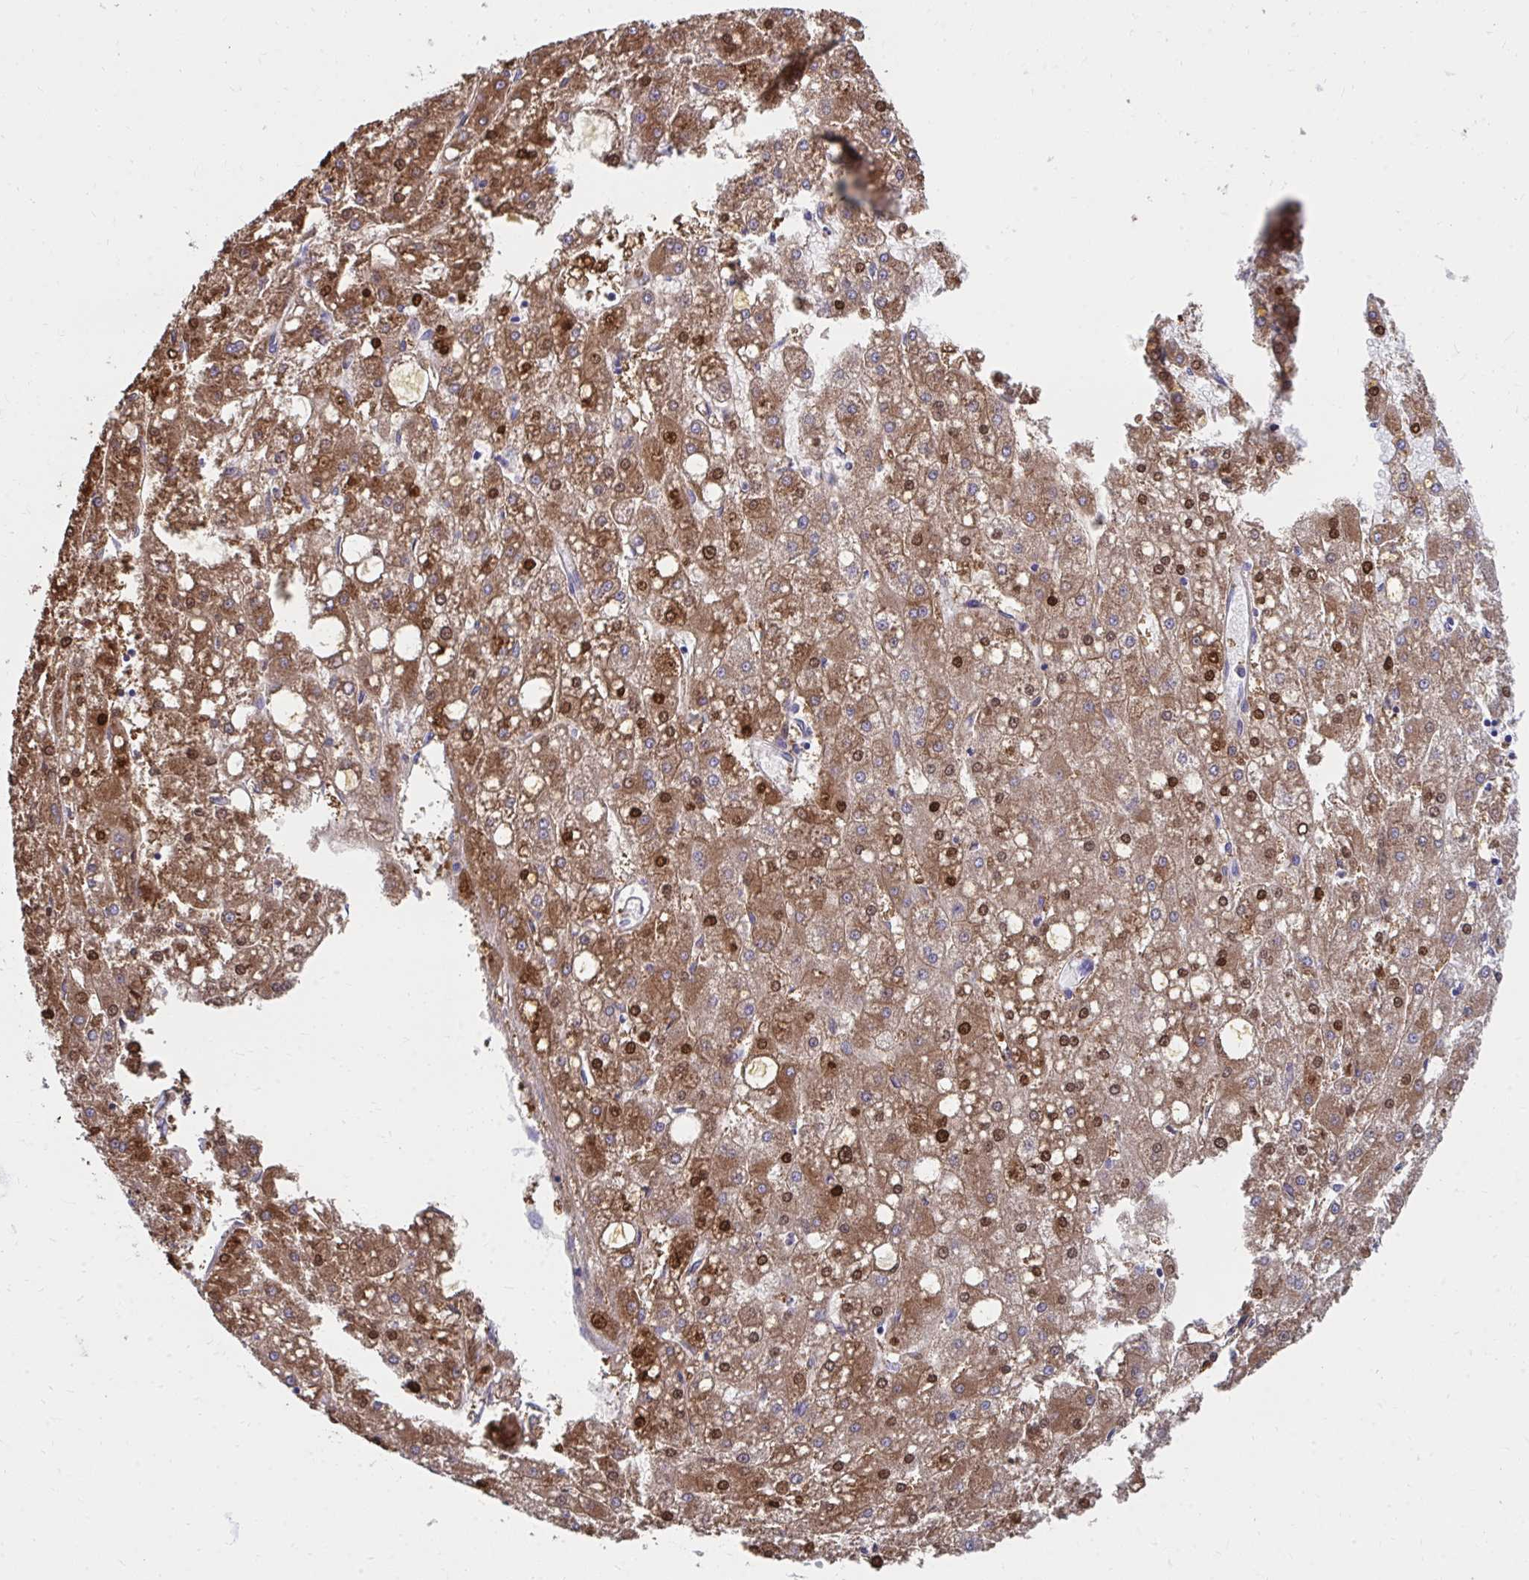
{"staining": {"intensity": "strong", "quantity": "25%-75%", "location": "cytoplasmic/membranous,nuclear"}, "tissue": "liver cancer", "cell_type": "Tumor cells", "image_type": "cancer", "snomed": [{"axis": "morphology", "description": "Carcinoma, Hepatocellular, NOS"}, {"axis": "topography", "description": "Liver"}], "caption": "Protein staining of liver hepatocellular carcinoma tissue reveals strong cytoplasmic/membranous and nuclear staining in approximately 25%-75% of tumor cells. (Stains: DAB in brown, nuclei in blue, Microscopy: brightfield microscopy at high magnification).", "gene": "HGD", "patient": {"sex": "male", "age": 67}}